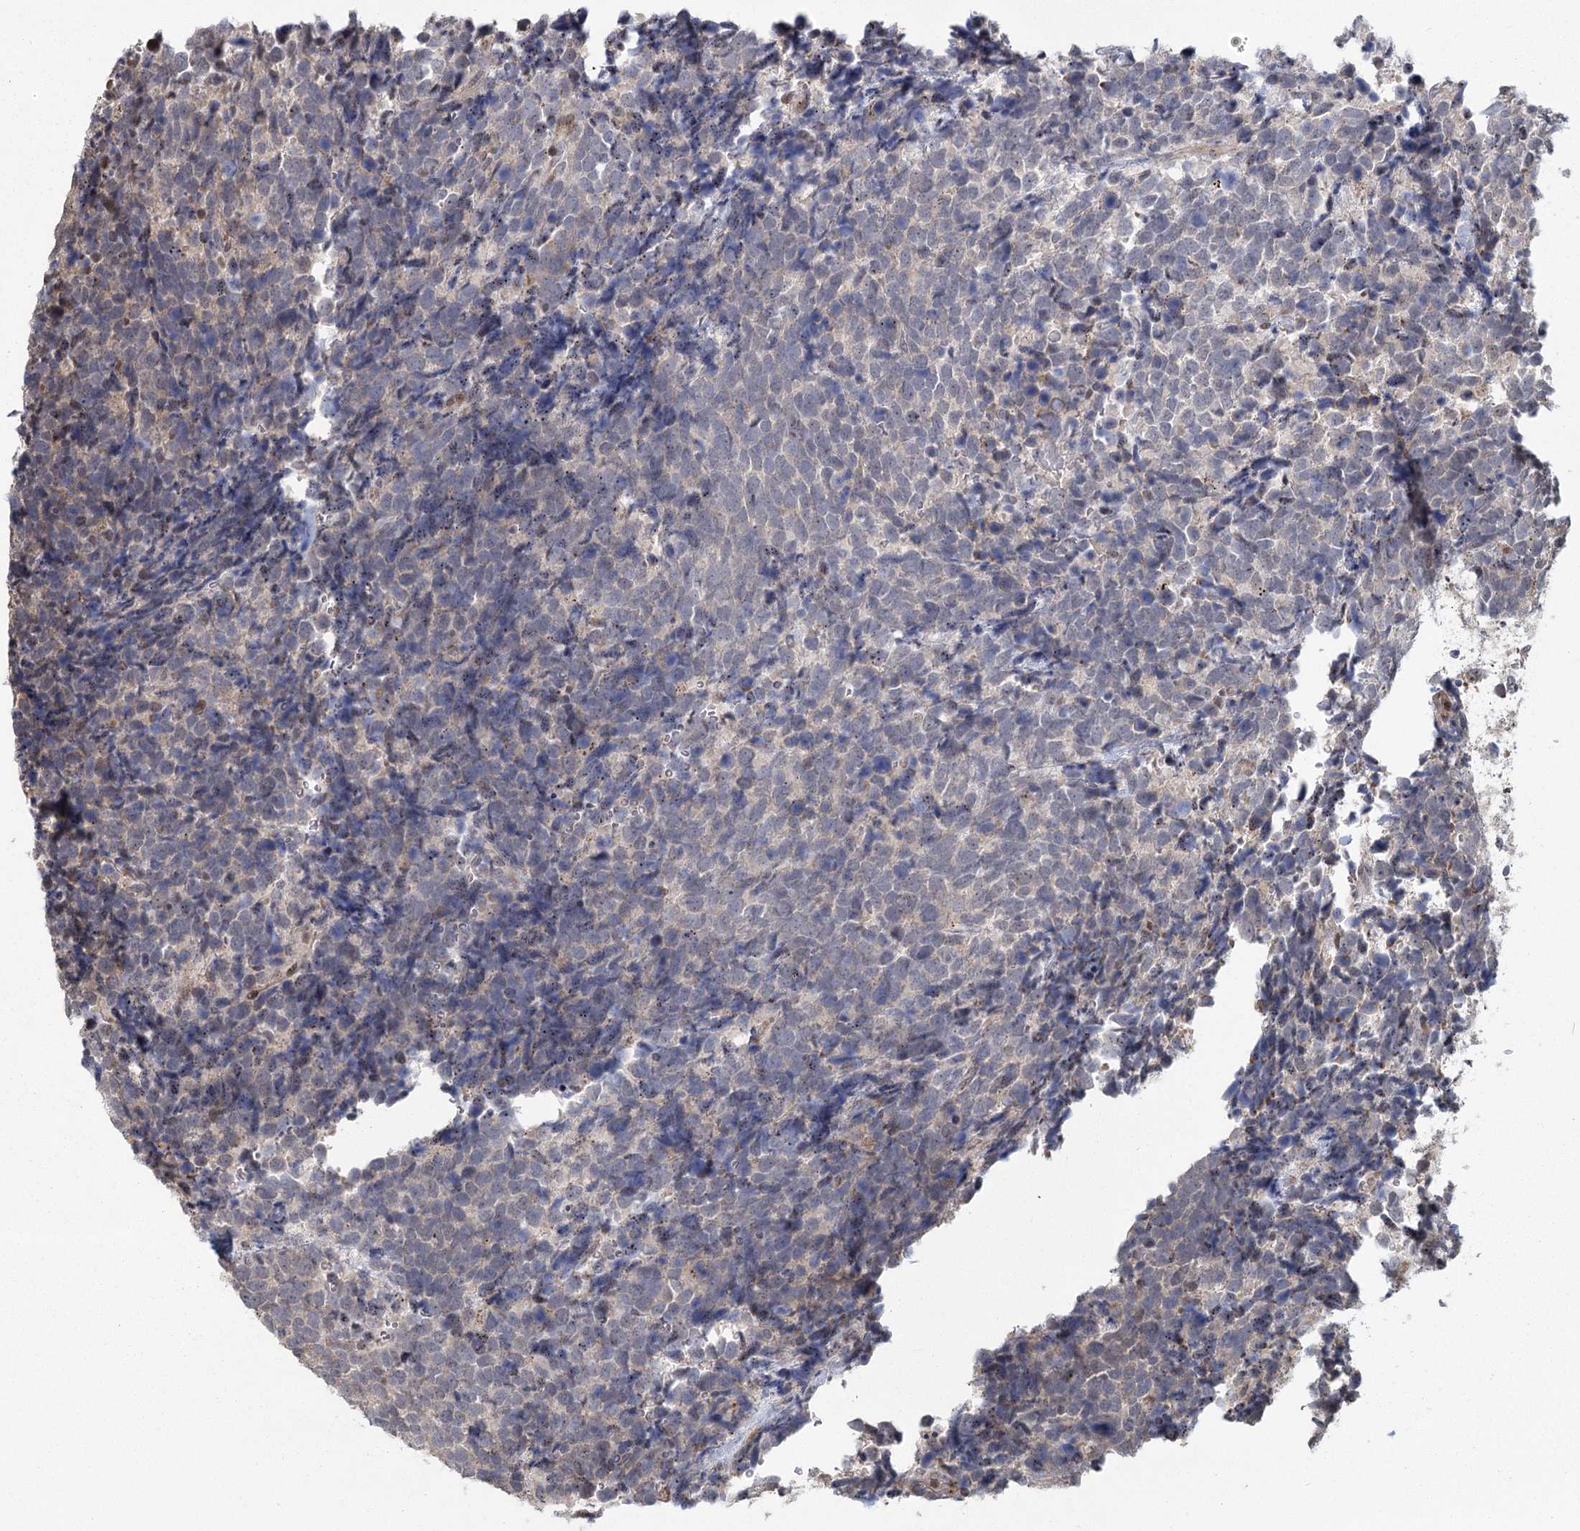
{"staining": {"intensity": "negative", "quantity": "none", "location": "none"}, "tissue": "urothelial cancer", "cell_type": "Tumor cells", "image_type": "cancer", "snomed": [{"axis": "morphology", "description": "Urothelial carcinoma, High grade"}, {"axis": "topography", "description": "Urinary bladder"}], "caption": "Histopathology image shows no significant protein staining in tumor cells of urothelial cancer.", "gene": "PARM1", "patient": {"sex": "female", "age": 82}}